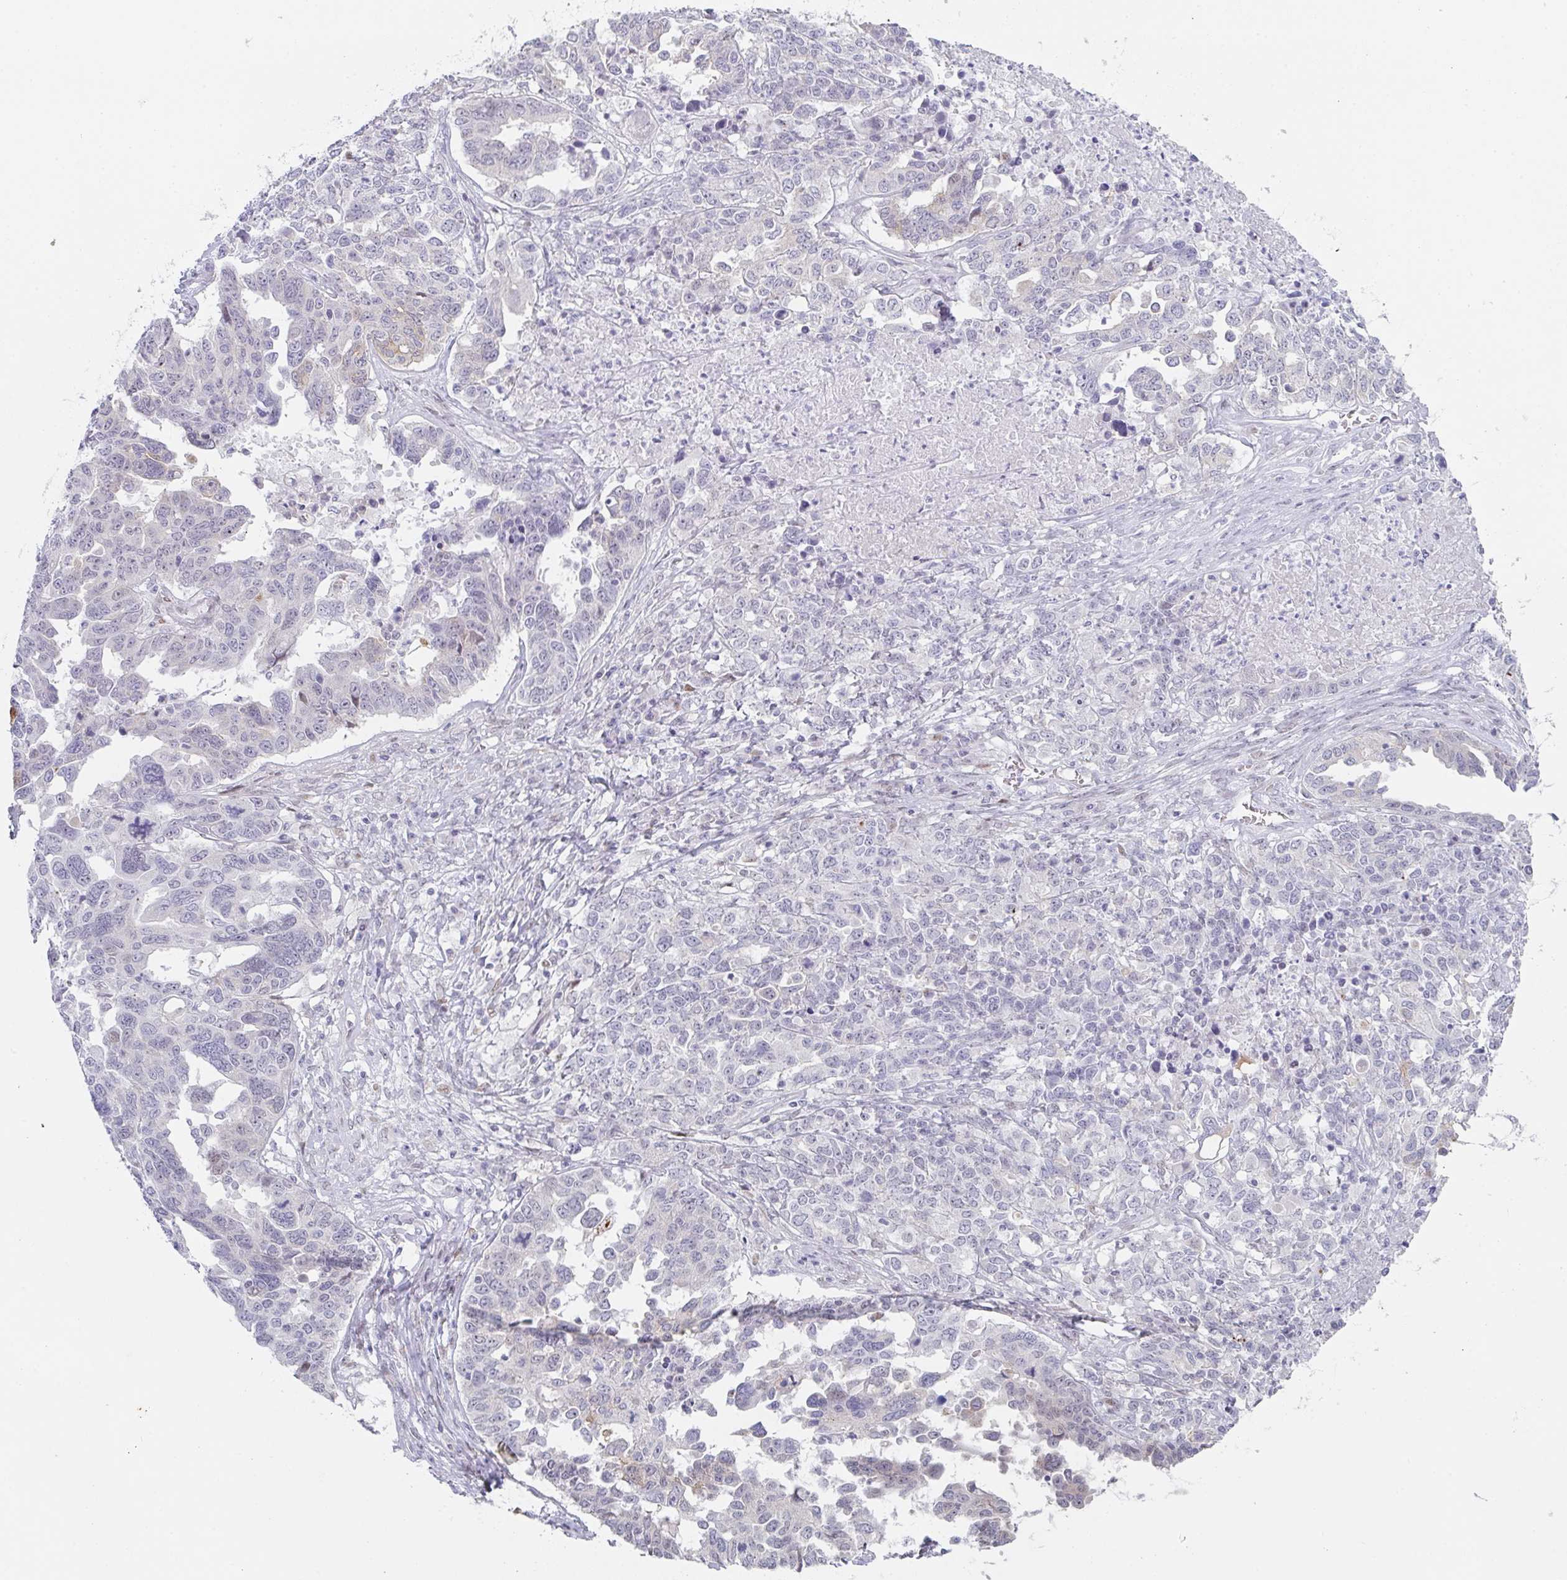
{"staining": {"intensity": "negative", "quantity": "none", "location": "none"}, "tissue": "ovarian cancer", "cell_type": "Tumor cells", "image_type": "cancer", "snomed": [{"axis": "morphology", "description": "Carcinoma, endometroid"}, {"axis": "topography", "description": "Ovary"}], "caption": "Tumor cells show no significant expression in ovarian cancer (endometroid carcinoma).", "gene": "POU2AF2", "patient": {"sex": "female", "age": 62}}